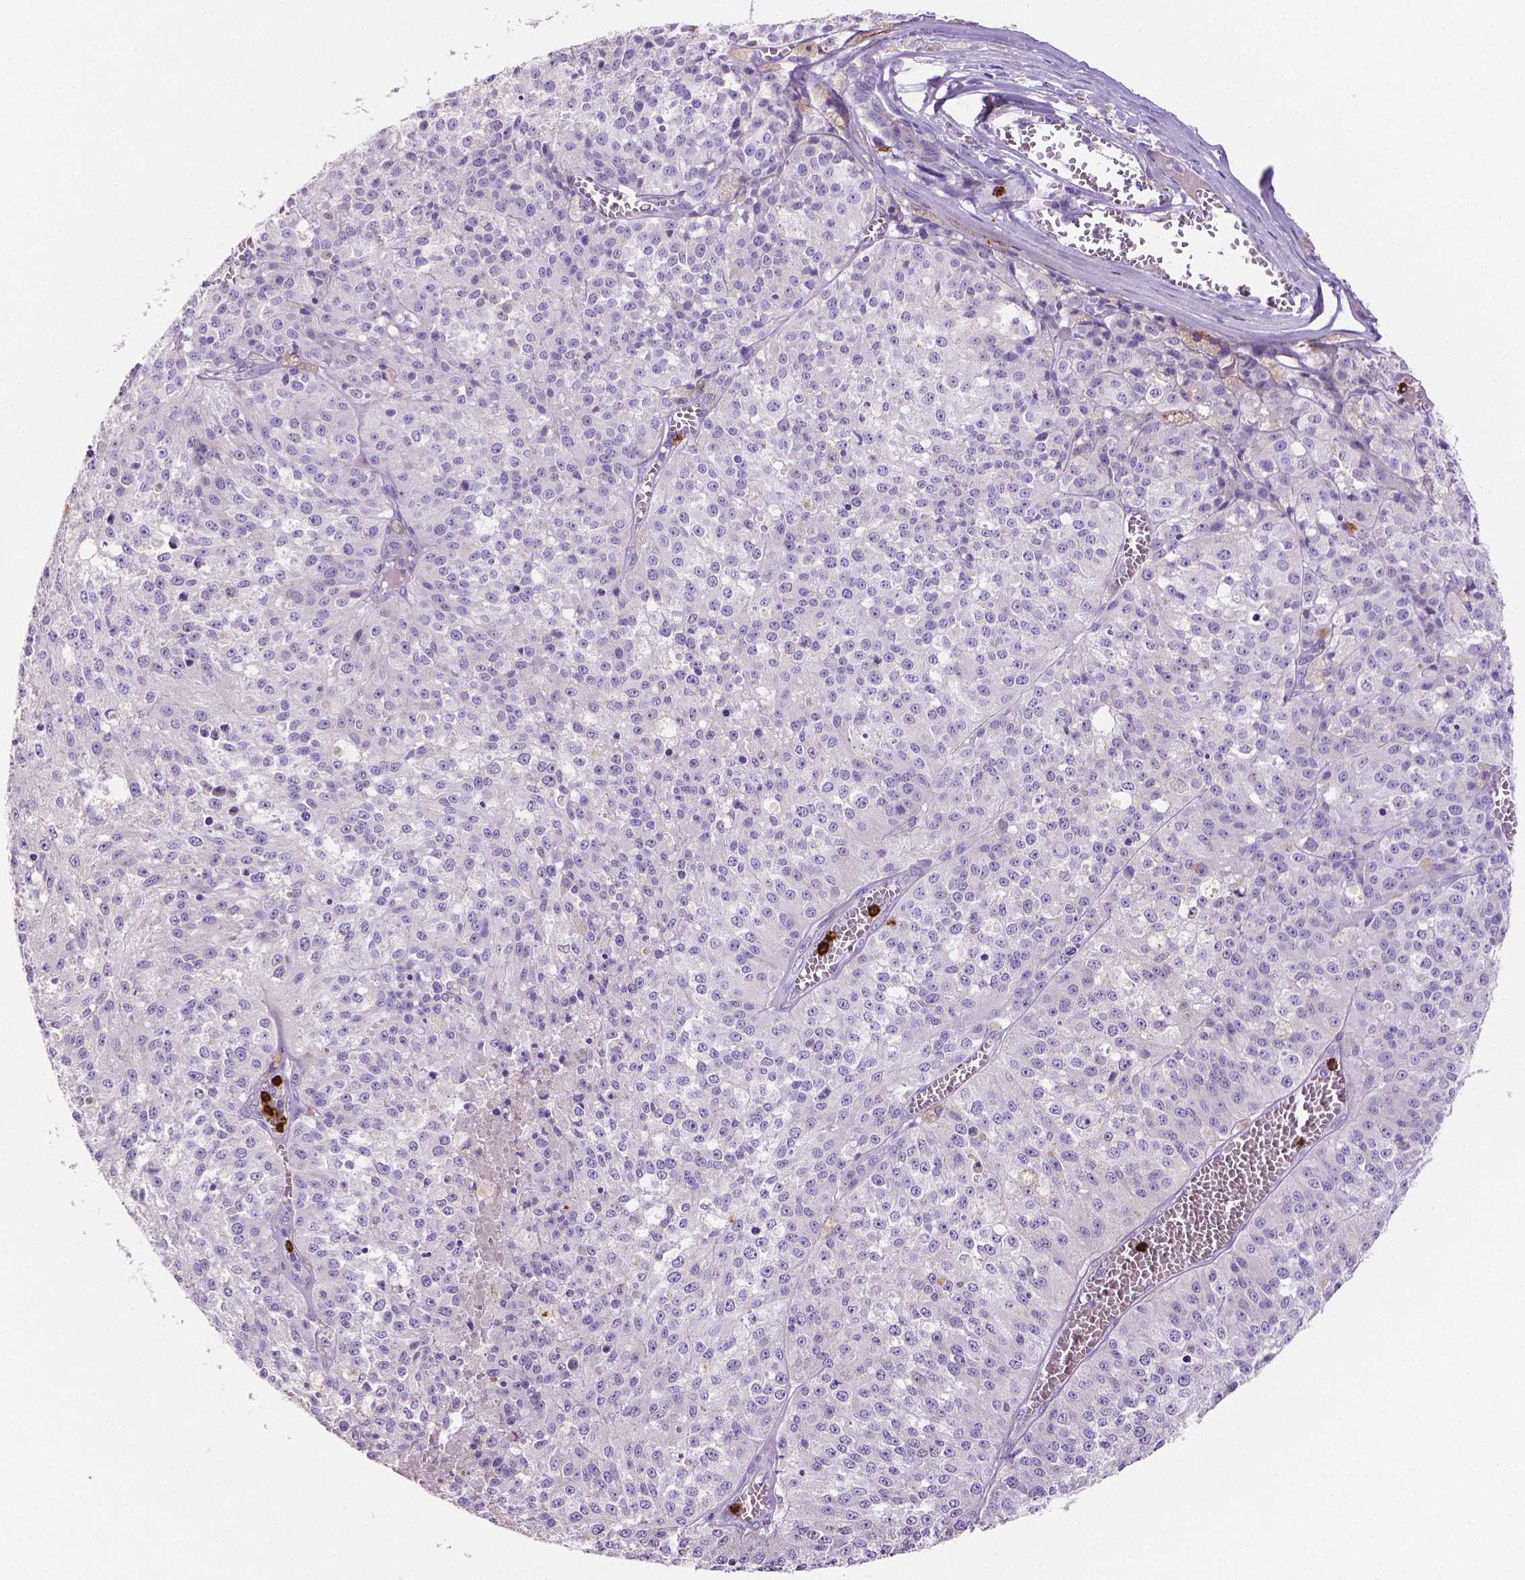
{"staining": {"intensity": "negative", "quantity": "none", "location": "none"}, "tissue": "melanoma", "cell_type": "Tumor cells", "image_type": "cancer", "snomed": [{"axis": "morphology", "description": "Malignant melanoma, Metastatic site"}, {"axis": "topography", "description": "Lymph node"}], "caption": "Immunohistochemical staining of melanoma demonstrates no significant expression in tumor cells.", "gene": "MMP9", "patient": {"sex": "female", "age": 64}}